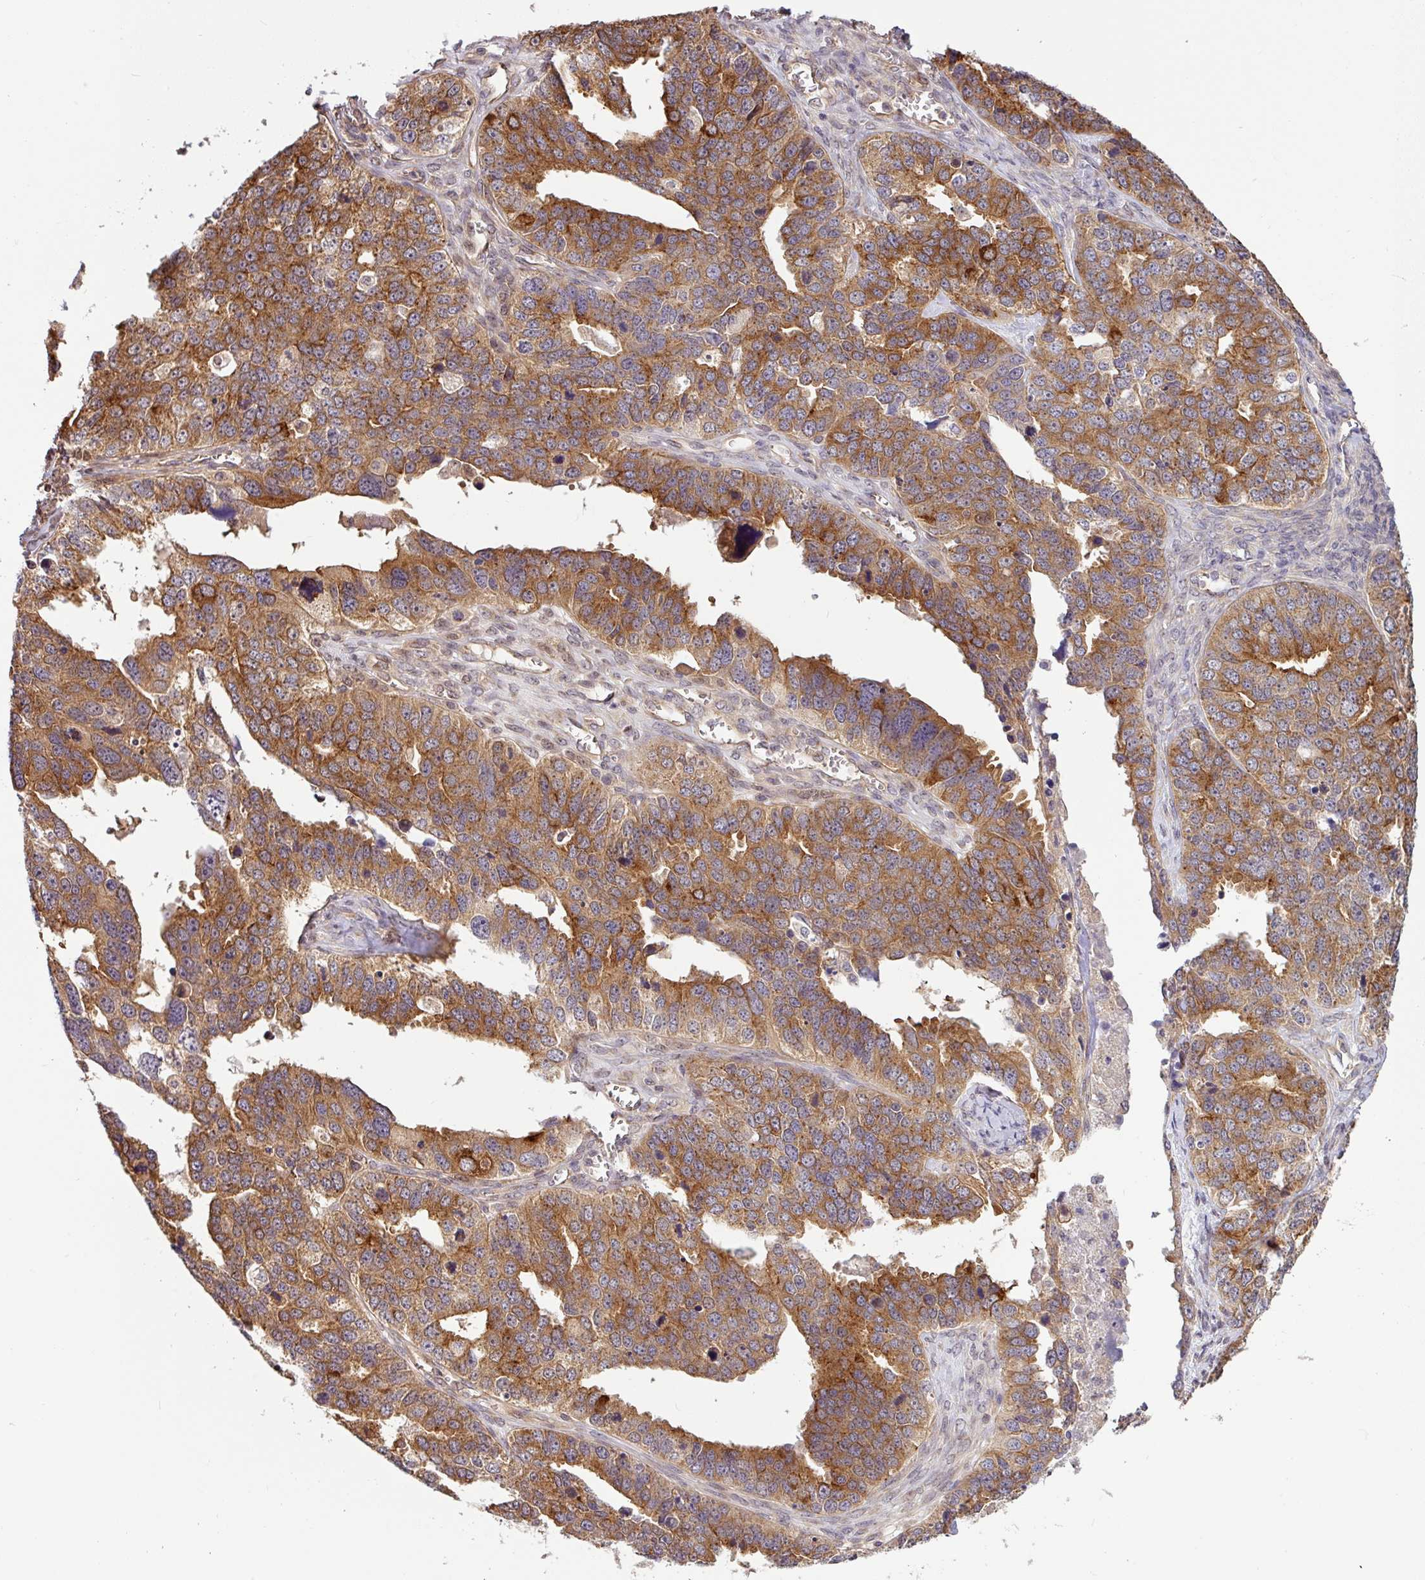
{"staining": {"intensity": "moderate", "quantity": ">75%", "location": "cytoplasmic/membranous"}, "tissue": "ovarian cancer", "cell_type": "Tumor cells", "image_type": "cancer", "snomed": [{"axis": "morphology", "description": "Cystadenocarcinoma, serous, NOS"}, {"axis": "topography", "description": "Ovary"}], "caption": "Ovarian cancer was stained to show a protein in brown. There is medium levels of moderate cytoplasmic/membranous expression in about >75% of tumor cells.", "gene": "SHB", "patient": {"sex": "female", "age": 76}}